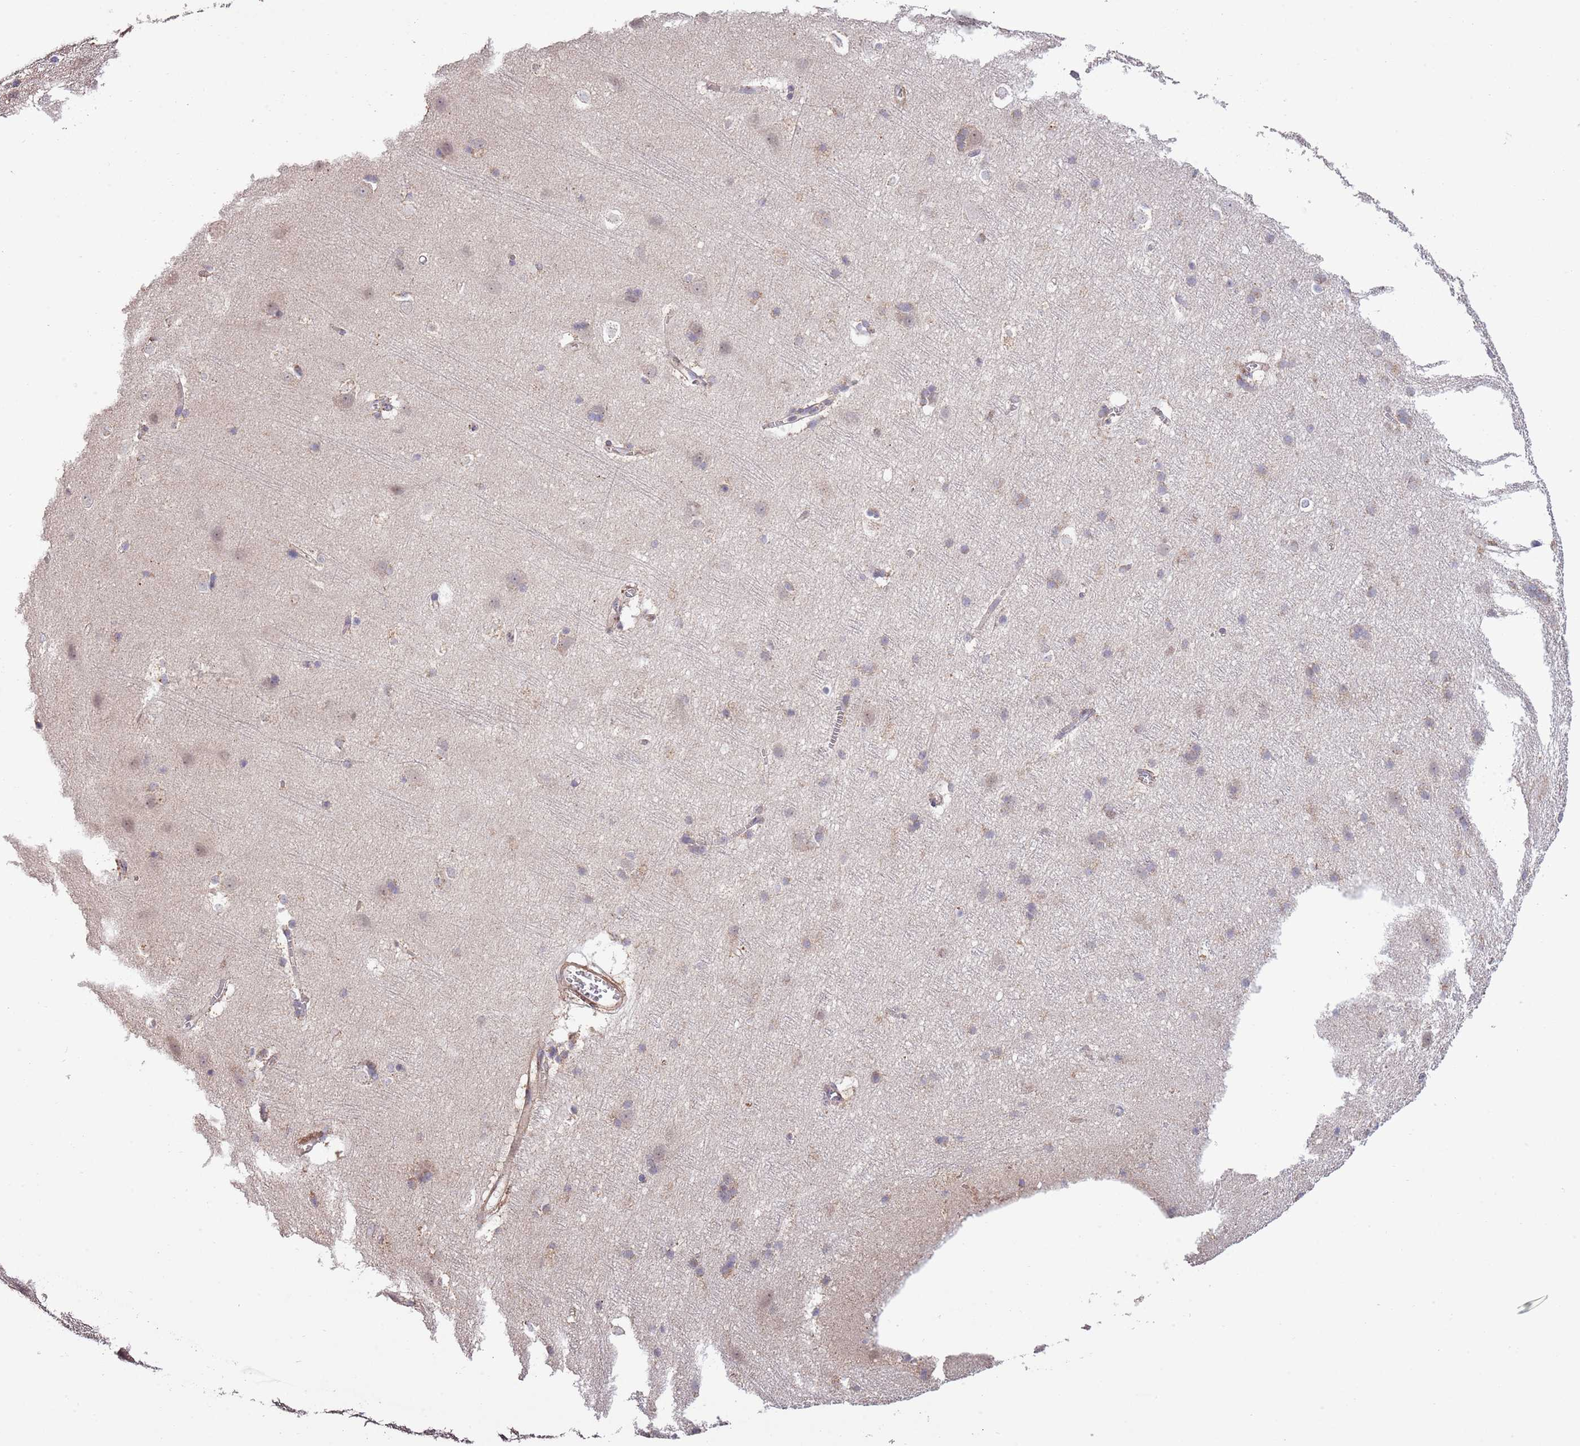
{"staining": {"intensity": "weak", "quantity": "25%-75%", "location": "cytoplasmic/membranous"}, "tissue": "cerebral cortex", "cell_type": "Endothelial cells", "image_type": "normal", "snomed": [{"axis": "morphology", "description": "Normal tissue, NOS"}, {"axis": "topography", "description": "Cerebral cortex"}], "caption": "The histopathology image shows staining of benign cerebral cortex, revealing weak cytoplasmic/membranous protein positivity (brown color) within endothelial cells.", "gene": "IVD", "patient": {"sex": "male", "age": 54}}